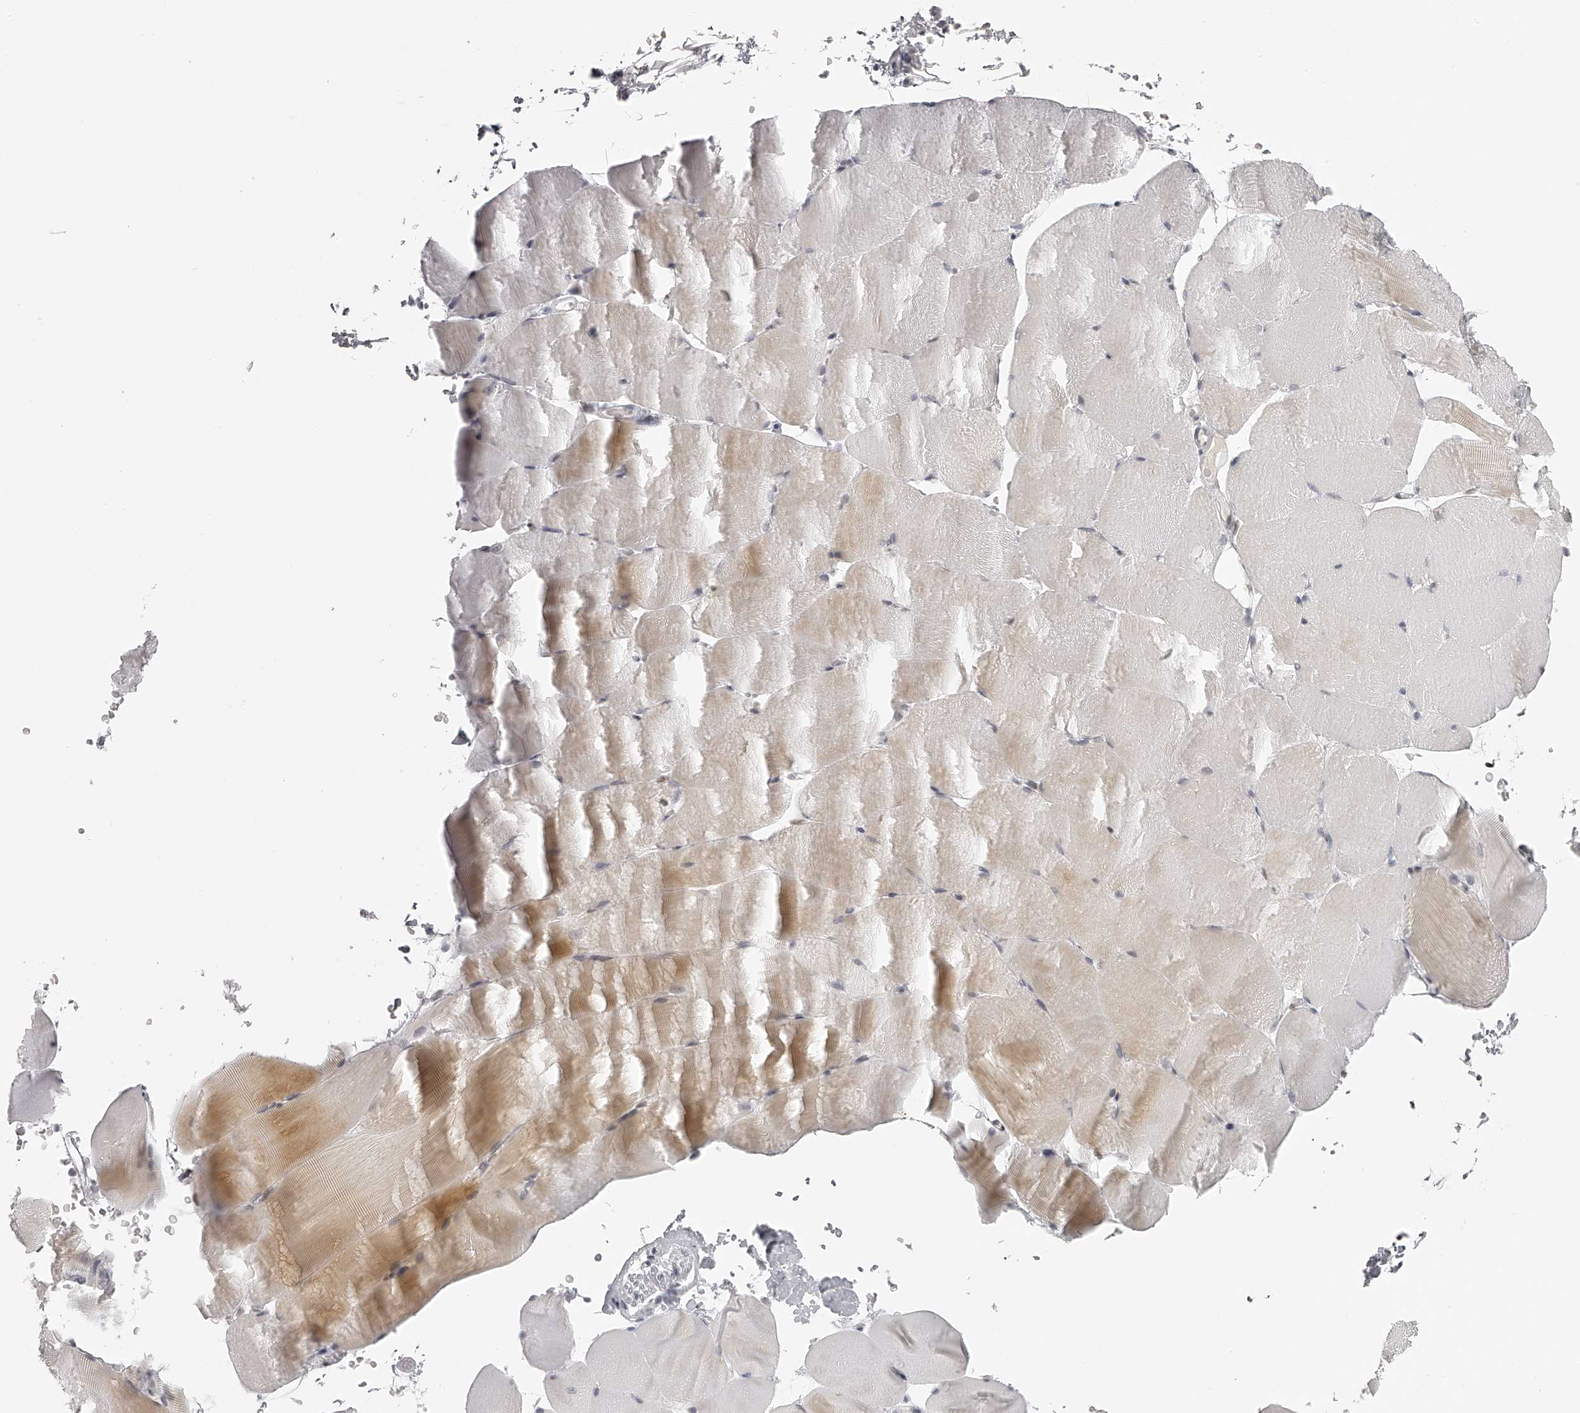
{"staining": {"intensity": "moderate", "quantity": "<25%", "location": "cytoplasmic/membranous"}, "tissue": "skeletal muscle", "cell_type": "Myocytes", "image_type": "normal", "snomed": [{"axis": "morphology", "description": "Normal tissue, NOS"}, {"axis": "topography", "description": "Skeletal muscle"}, {"axis": "topography", "description": "Parathyroid gland"}], "caption": "Immunohistochemistry of normal human skeletal muscle reveals low levels of moderate cytoplasmic/membranous staining in about <25% of myocytes.", "gene": "RNF220", "patient": {"sex": "female", "age": 37}}